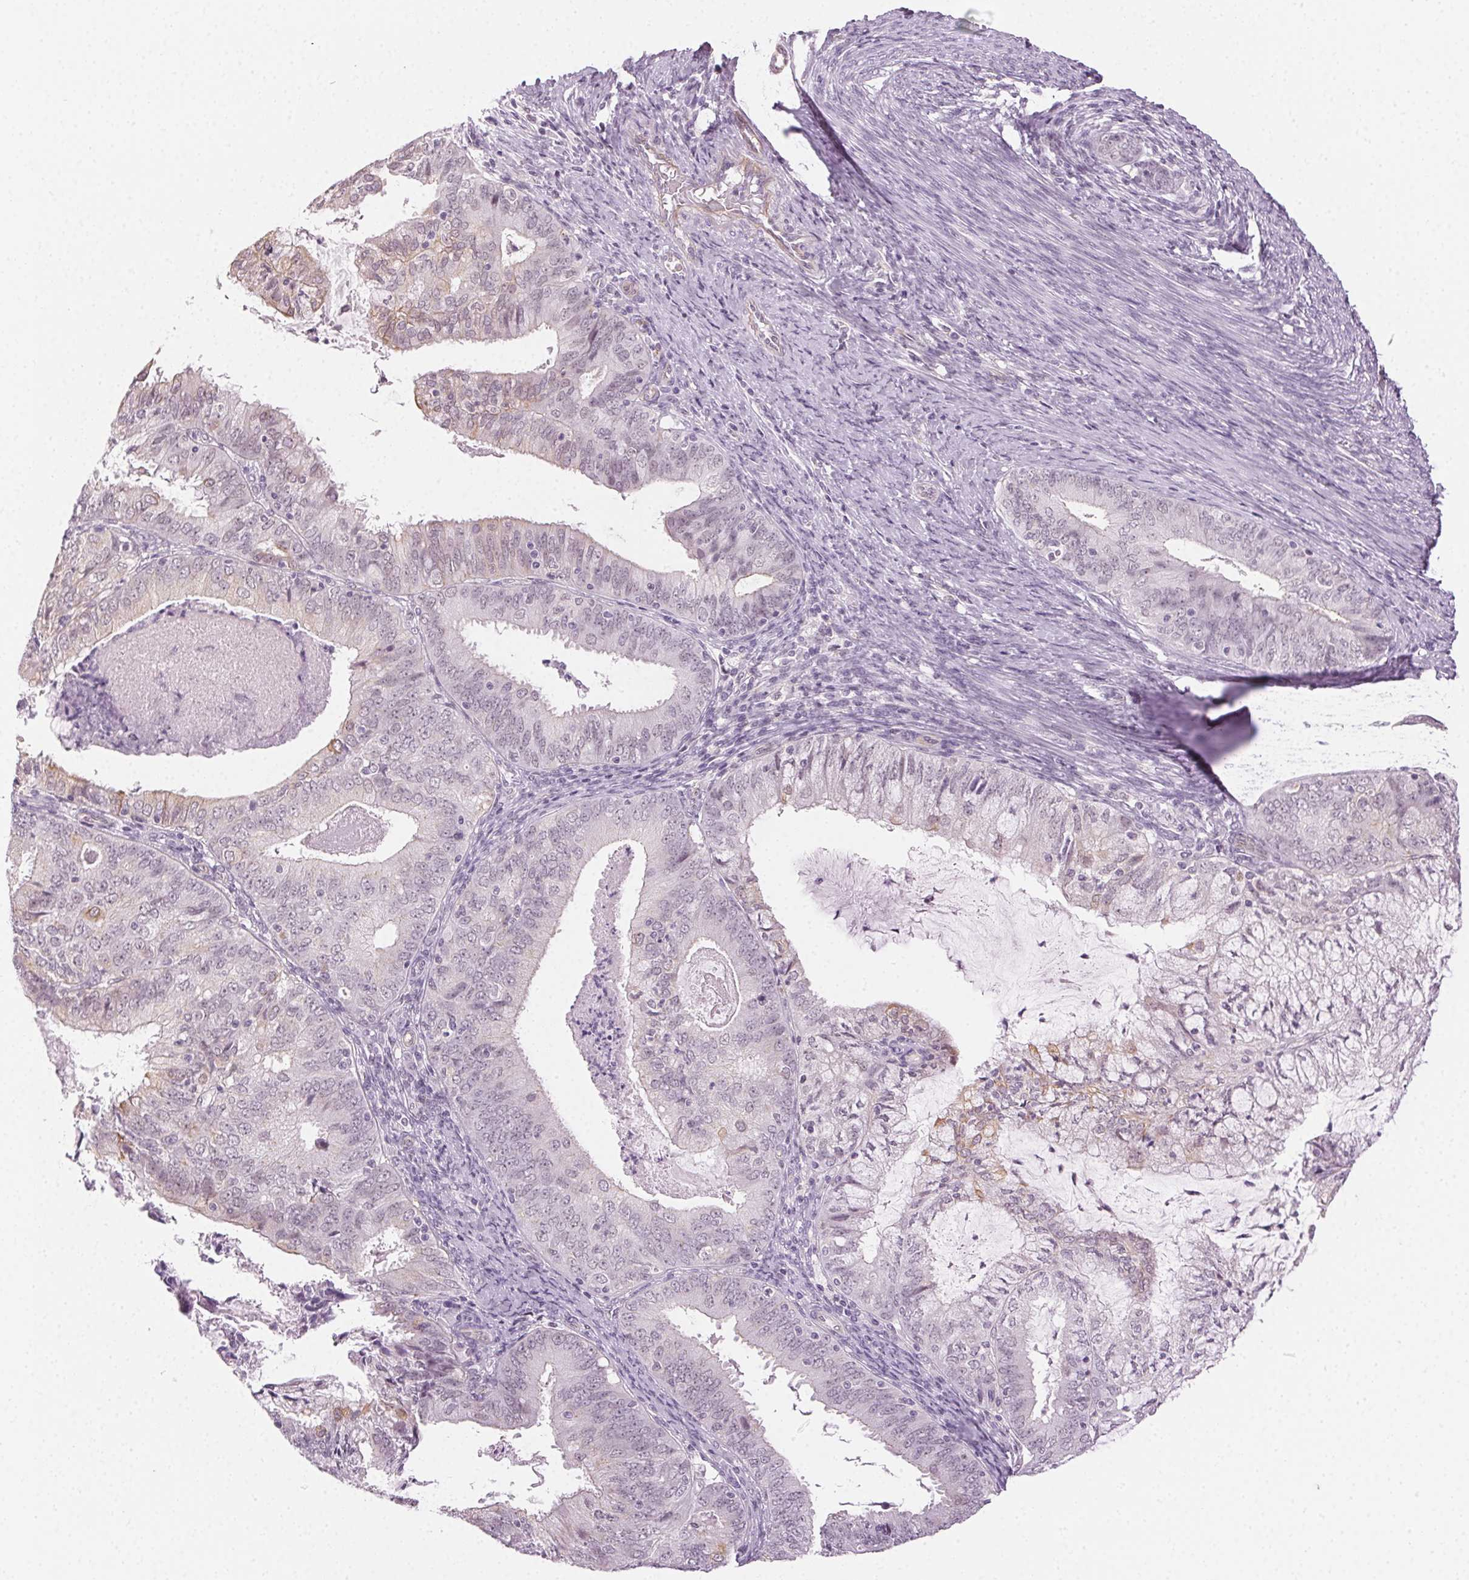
{"staining": {"intensity": "weak", "quantity": "<25%", "location": "cytoplasmic/membranous"}, "tissue": "endometrial cancer", "cell_type": "Tumor cells", "image_type": "cancer", "snomed": [{"axis": "morphology", "description": "Adenocarcinoma, NOS"}, {"axis": "topography", "description": "Endometrium"}], "caption": "Immunohistochemistry (IHC) of human adenocarcinoma (endometrial) reveals no staining in tumor cells.", "gene": "AIF1L", "patient": {"sex": "female", "age": 57}}